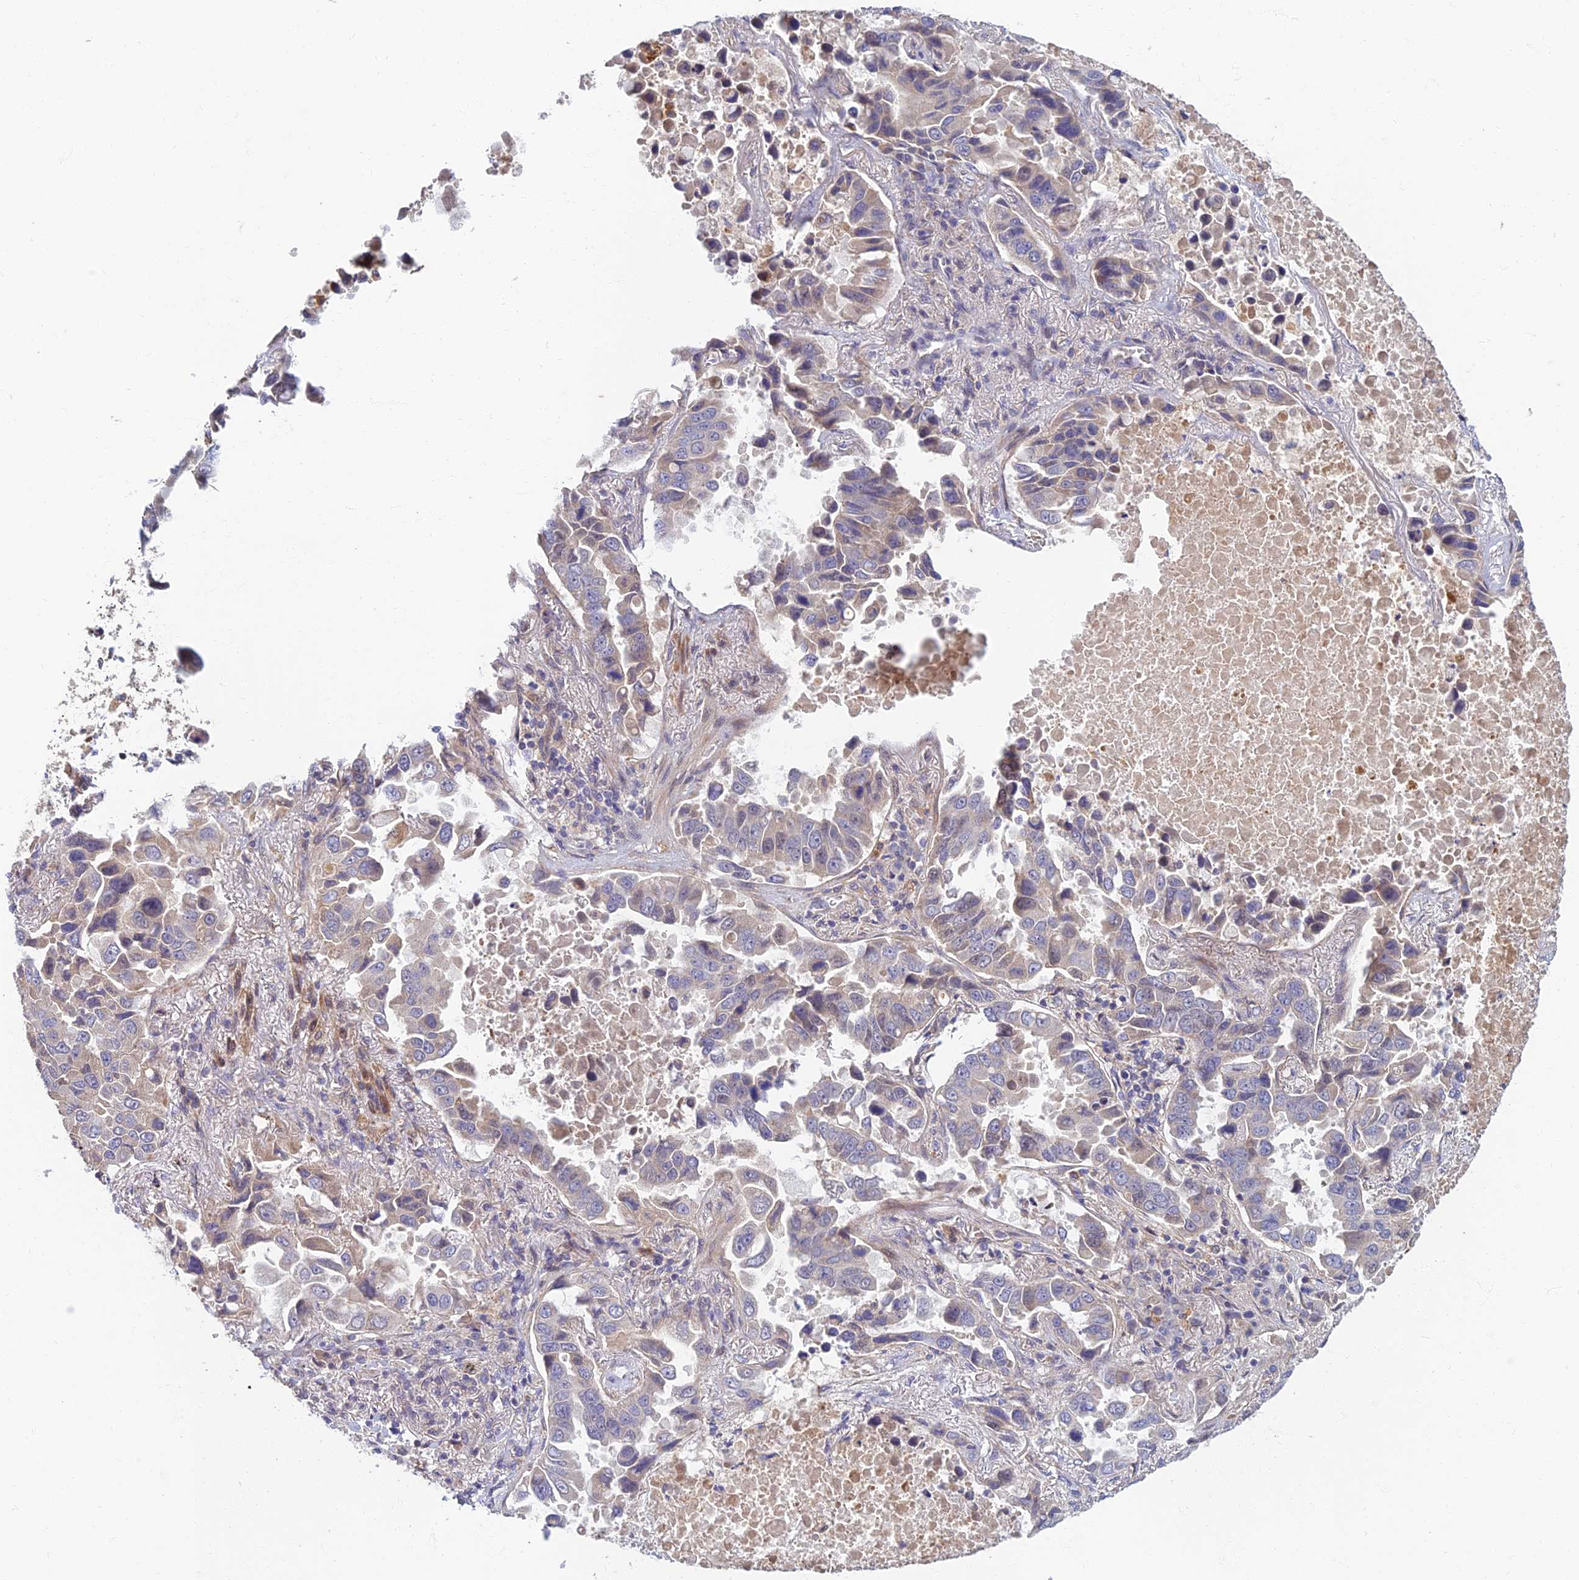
{"staining": {"intensity": "weak", "quantity": "<25%", "location": "cytoplasmic/membranous"}, "tissue": "lung cancer", "cell_type": "Tumor cells", "image_type": "cancer", "snomed": [{"axis": "morphology", "description": "Adenocarcinoma, NOS"}, {"axis": "topography", "description": "Lung"}], "caption": "Immunohistochemistry (IHC) micrograph of neoplastic tissue: lung cancer stained with DAB demonstrates no significant protein positivity in tumor cells. (DAB IHC visualized using brightfield microscopy, high magnification).", "gene": "SOGA1", "patient": {"sex": "male", "age": 64}}